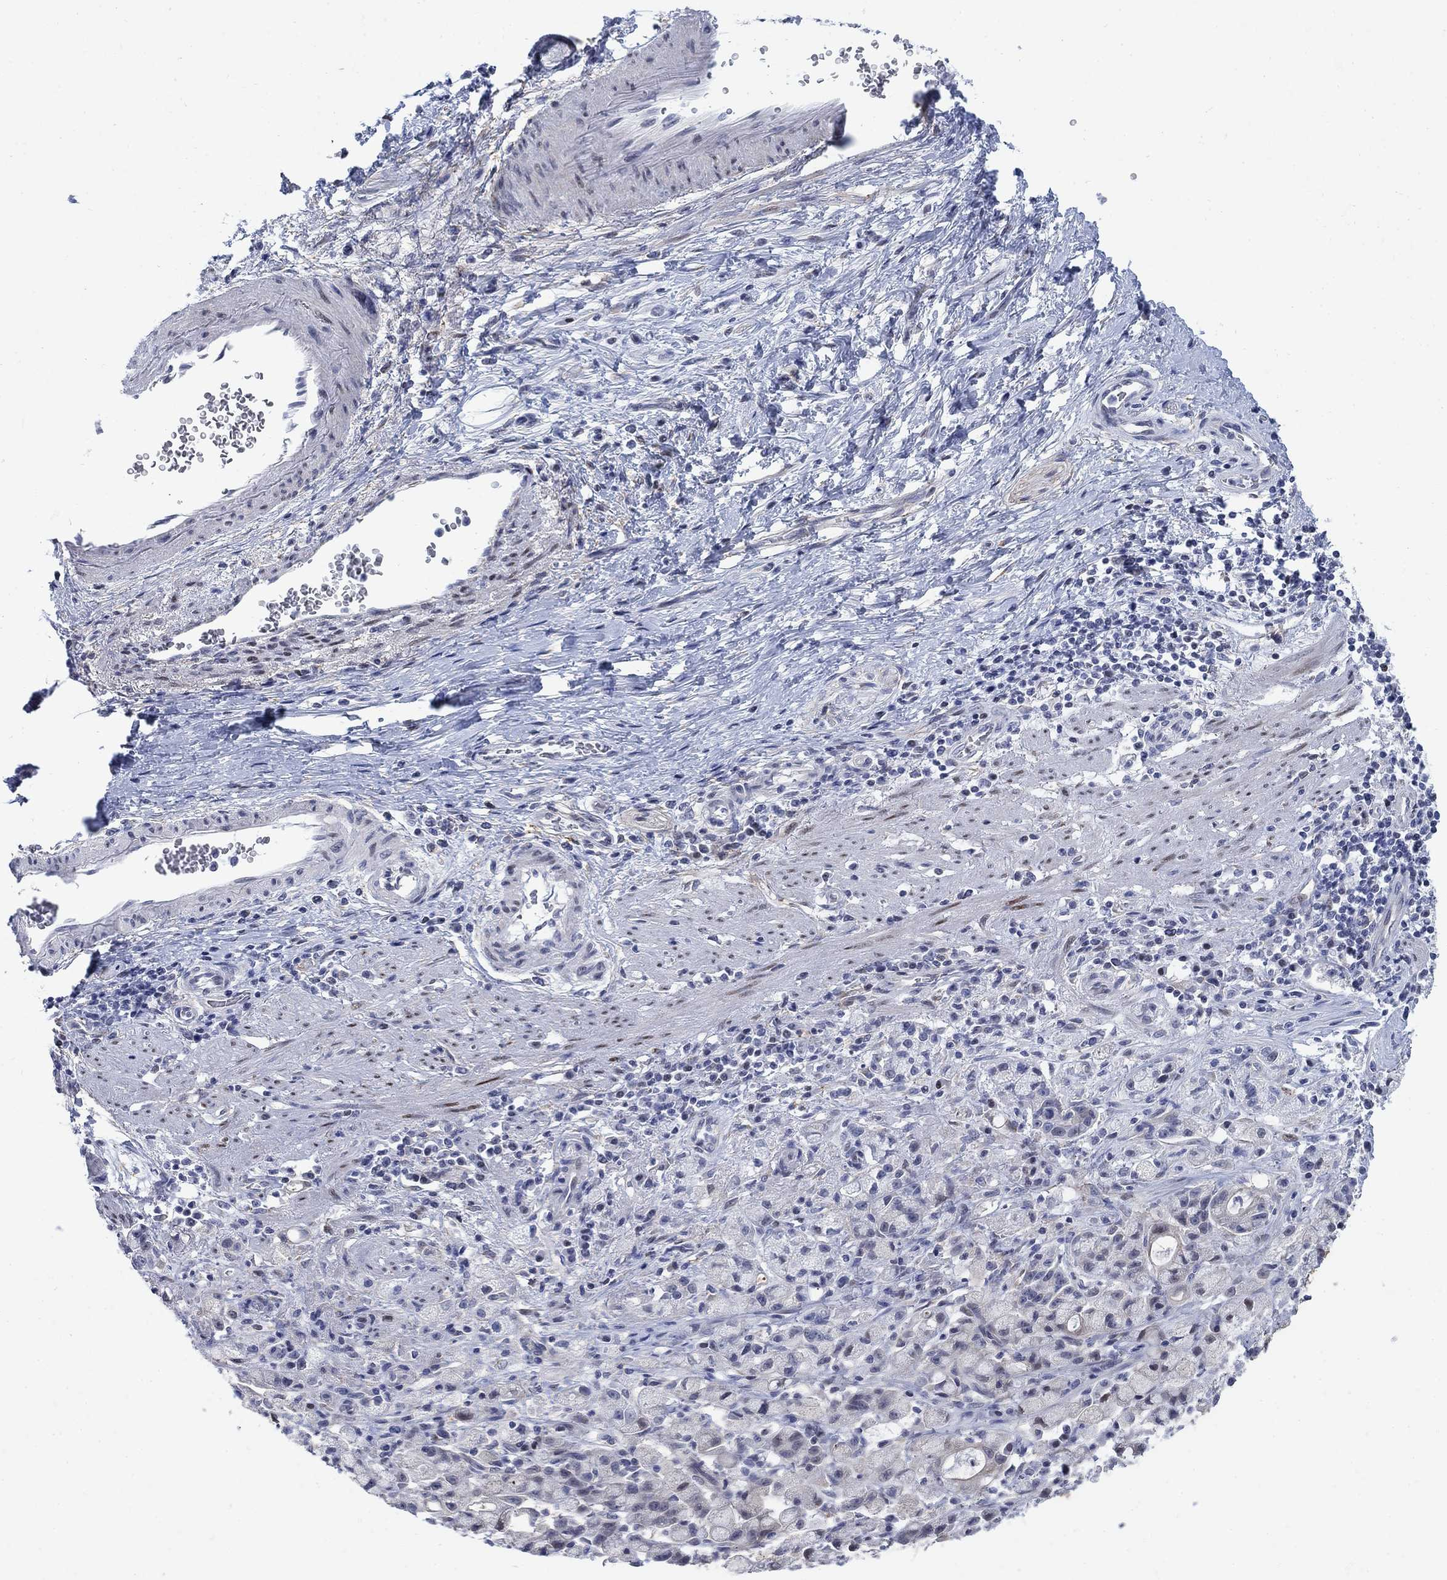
{"staining": {"intensity": "negative", "quantity": "none", "location": "none"}, "tissue": "stomach cancer", "cell_type": "Tumor cells", "image_type": "cancer", "snomed": [{"axis": "morphology", "description": "Adenocarcinoma, NOS"}, {"axis": "topography", "description": "Stomach"}], "caption": "There is no significant positivity in tumor cells of stomach cancer.", "gene": "MYO3A", "patient": {"sex": "male", "age": 58}}